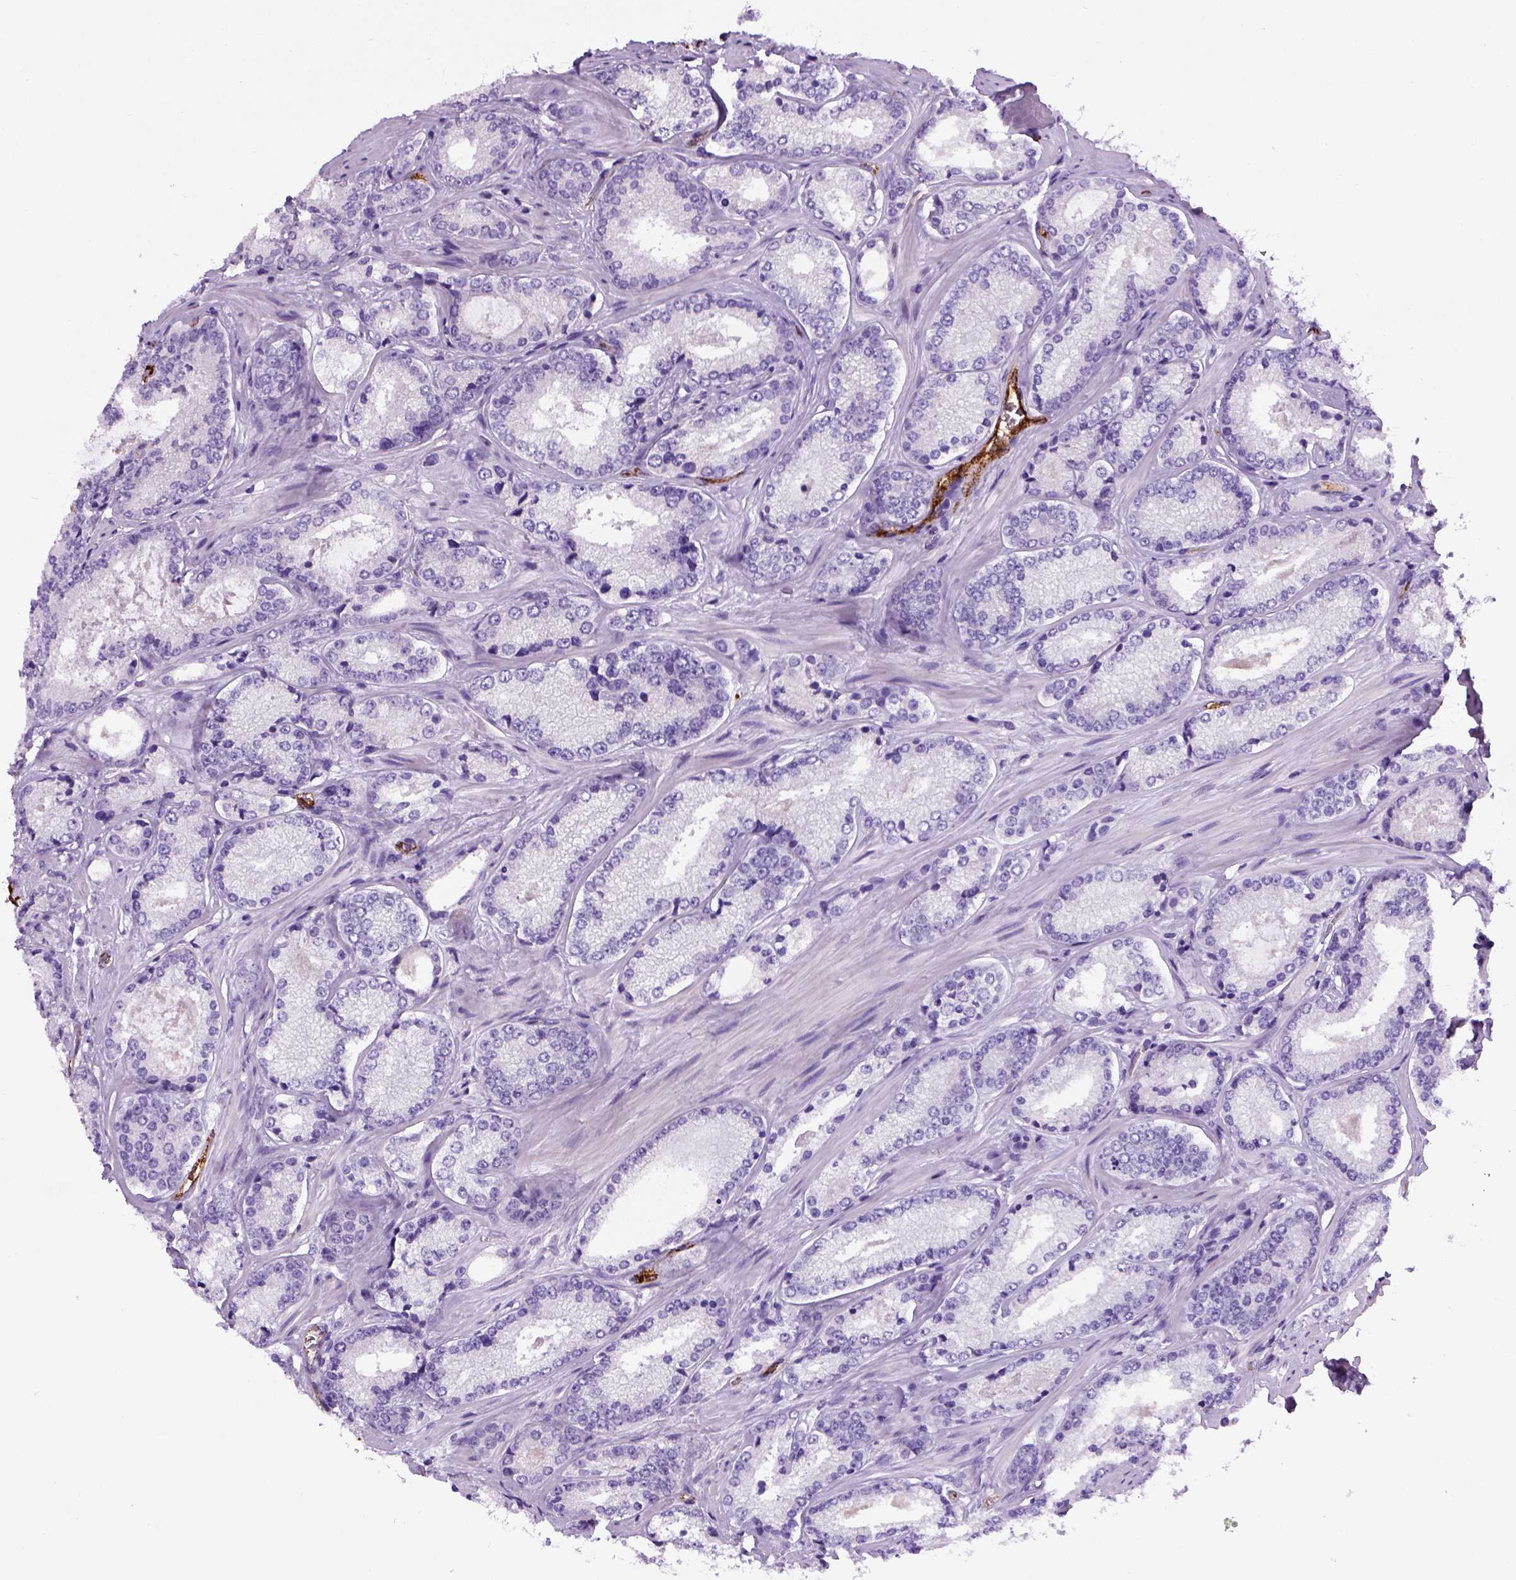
{"staining": {"intensity": "negative", "quantity": "none", "location": "none"}, "tissue": "prostate cancer", "cell_type": "Tumor cells", "image_type": "cancer", "snomed": [{"axis": "morphology", "description": "Adenocarcinoma, Low grade"}, {"axis": "topography", "description": "Prostate"}], "caption": "An image of human low-grade adenocarcinoma (prostate) is negative for staining in tumor cells. (DAB IHC, high magnification).", "gene": "VWF", "patient": {"sex": "male", "age": 56}}